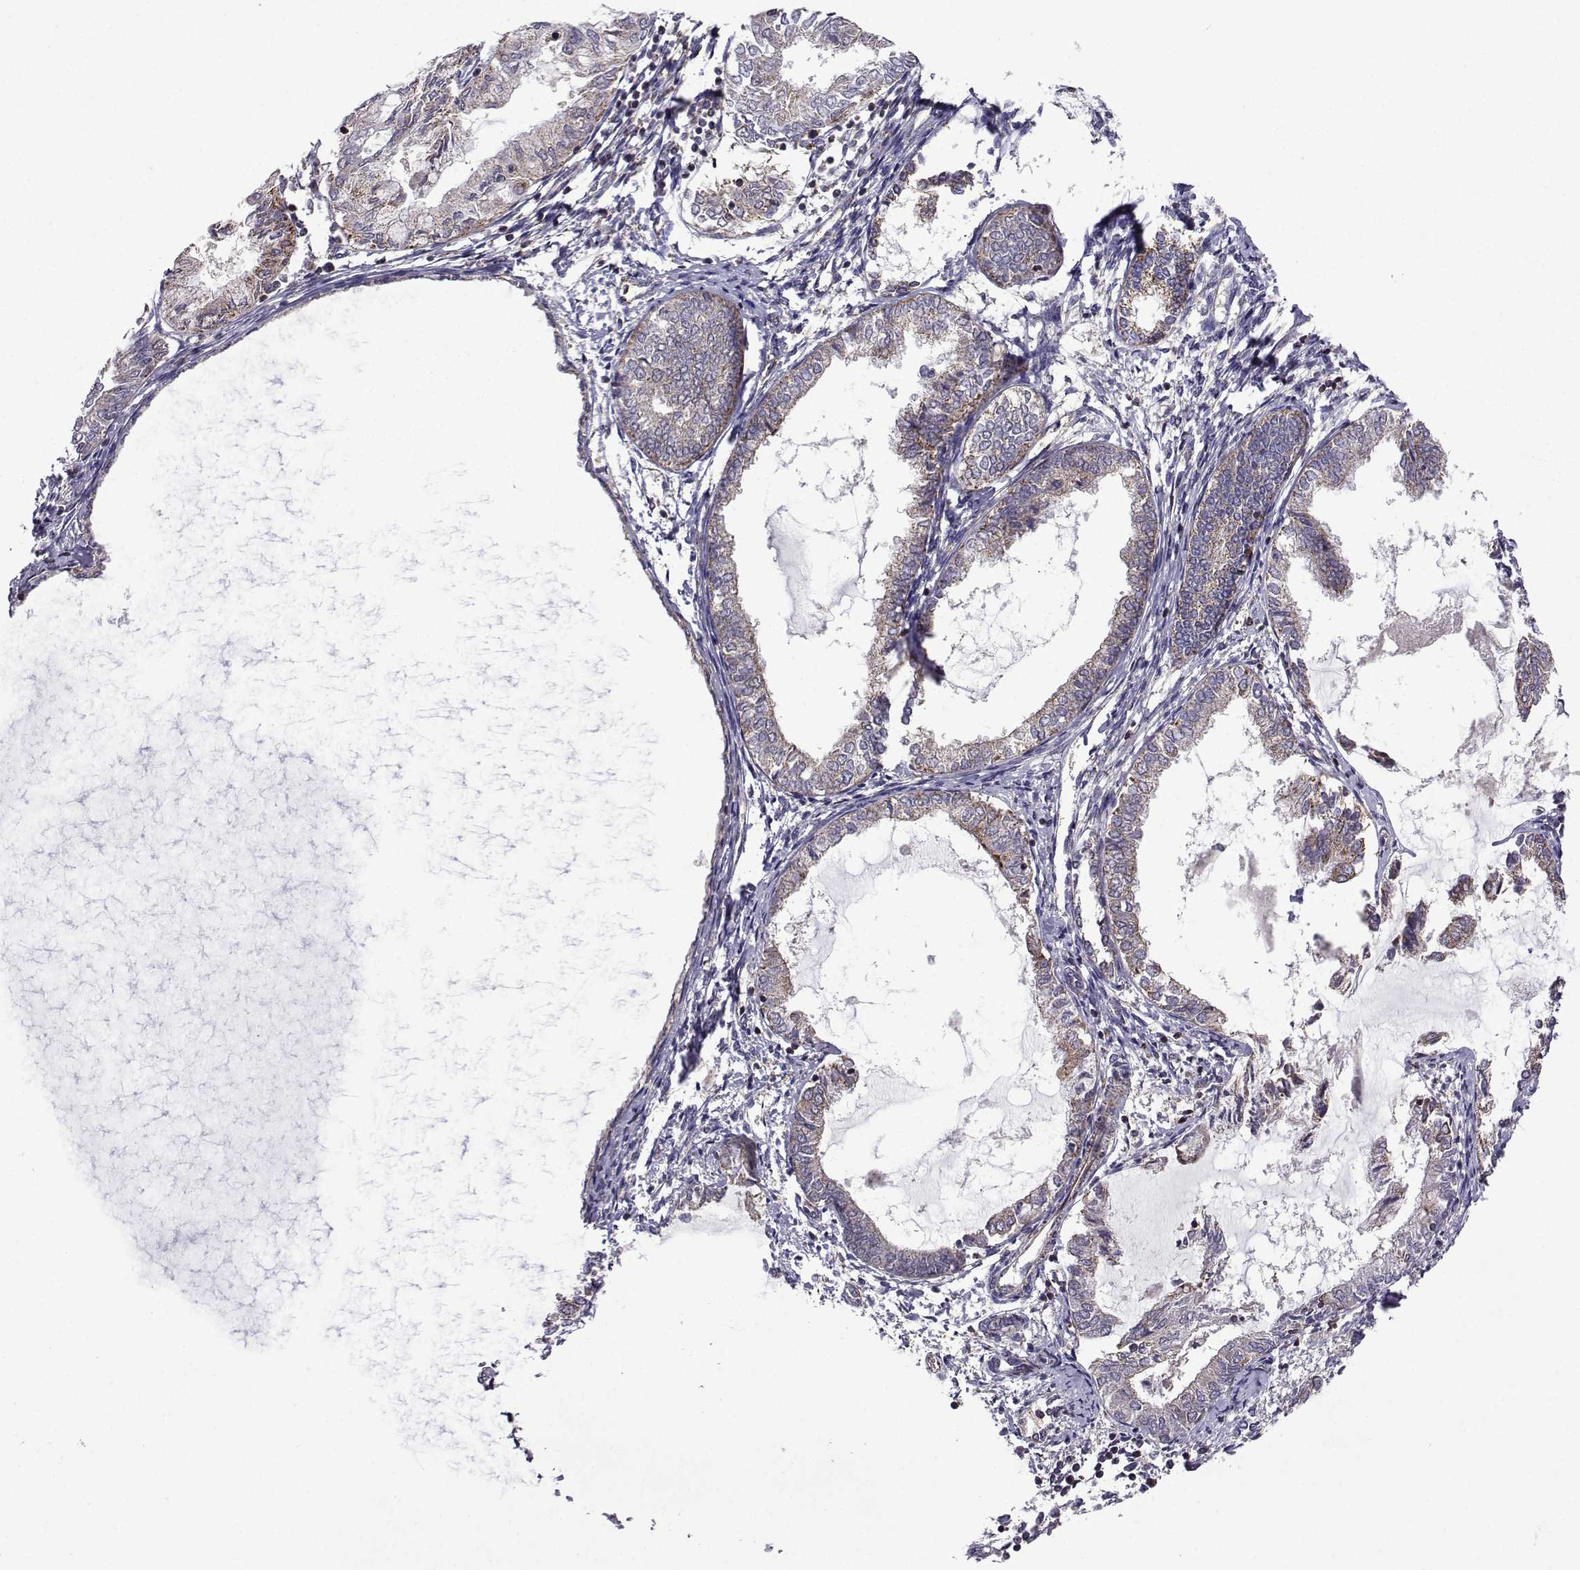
{"staining": {"intensity": "weak", "quantity": "<25%", "location": "cytoplasmic/membranous"}, "tissue": "endometrial cancer", "cell_type": "Tumor cells", "image_type": "cancer", "snomed": [{"axis": "morphology", "description": "Adenocarcinoma, NOS"}, {"axis": "topography", "description": "Endometrium"}], "caption": "Protein analysis of endometrial cancer displays no significant positivity in tumor cells. (DAB (3,3'-diaminobenzidine) immunohistochemistry with hematoxylin counter stain).", "gene": "TAB2", "patient": {"sex": "female", "age": 68}}